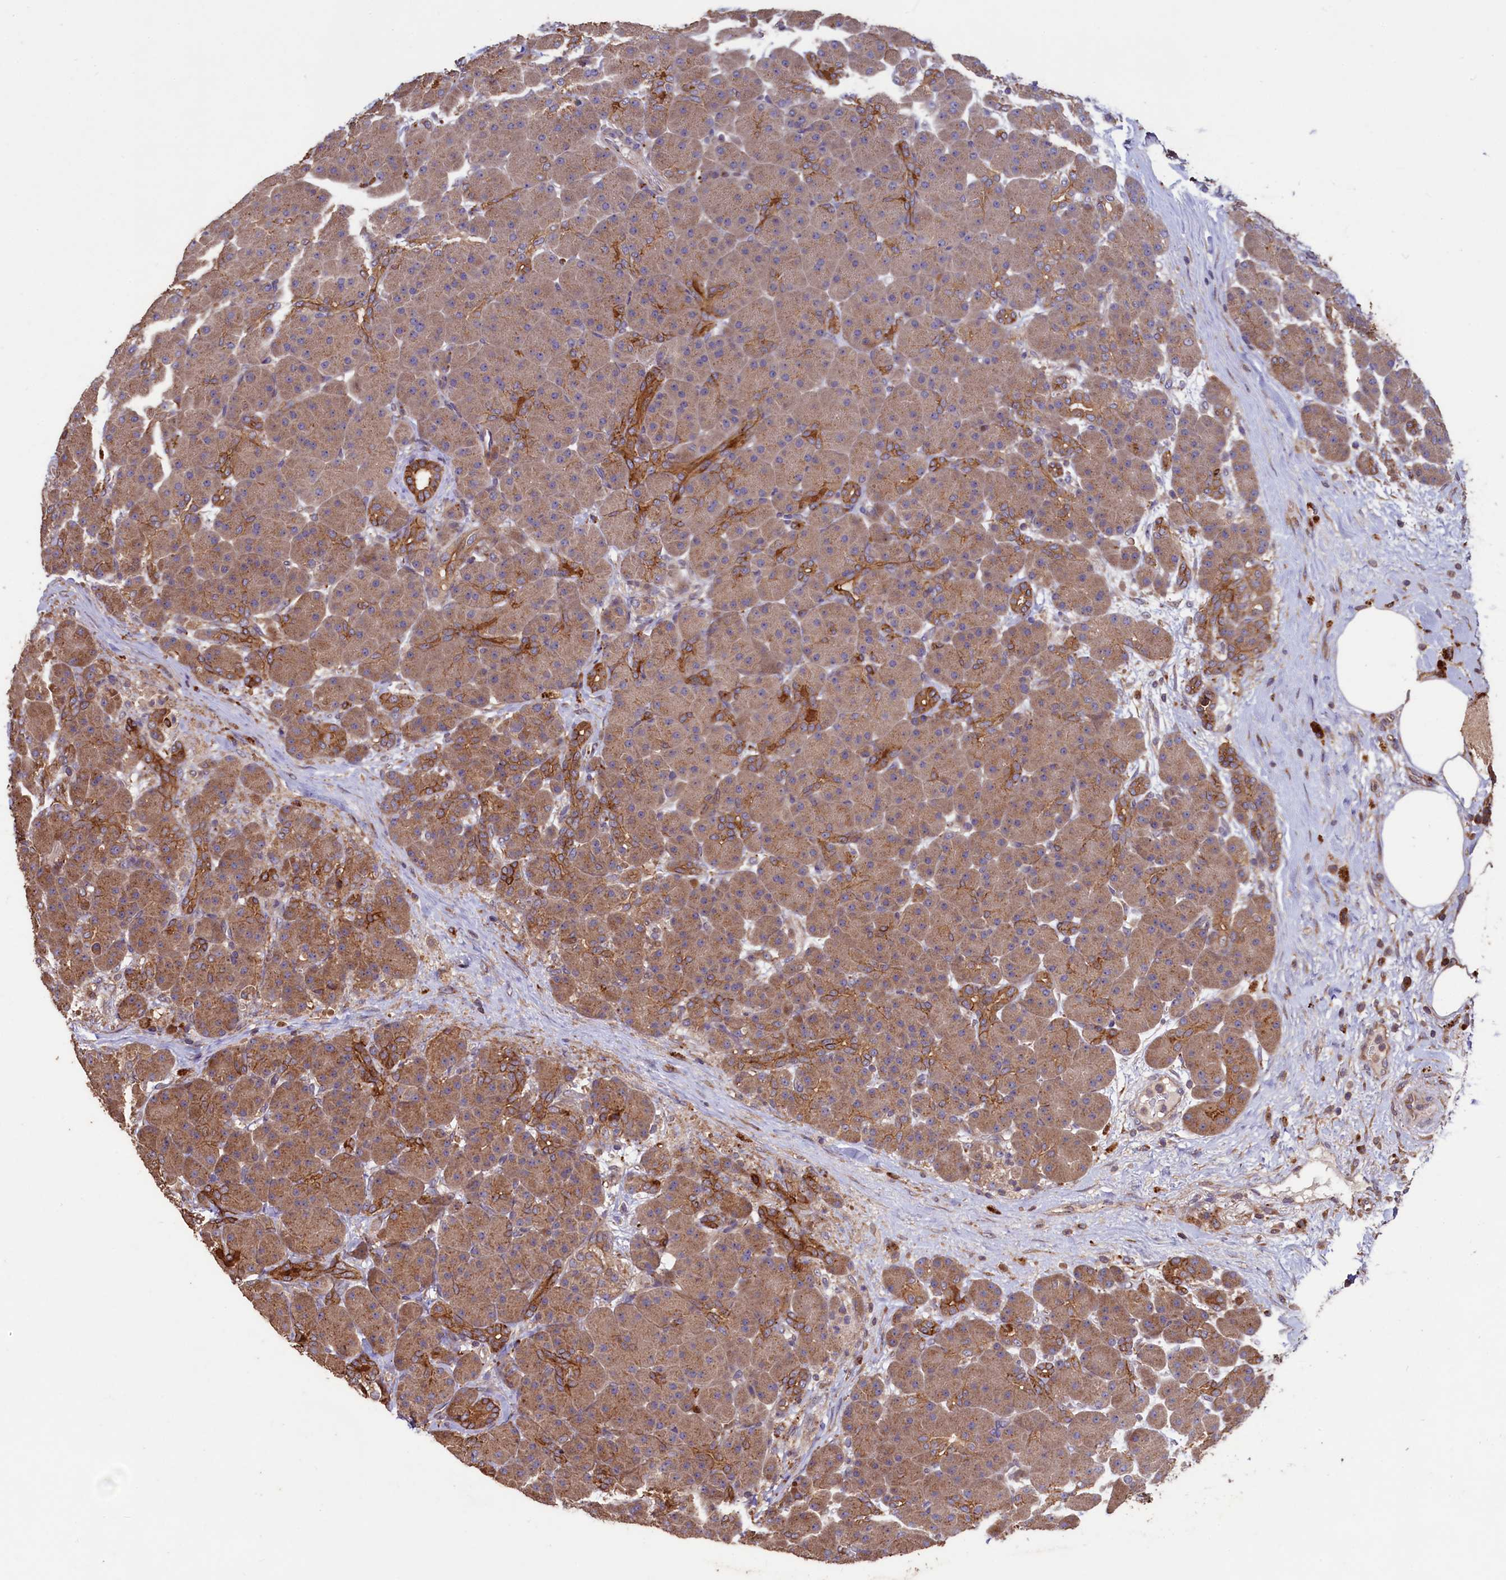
{"staining": {"intensity": "moderate", "quantity": ">75%", "location": "cytoplasmic/membranous"}, "tissue": "pancreas", "cell_type": "Exocrine glandular cells", "image_type": "normal", "snomed": [{"axis": "morphology", "description": "Normal tissue, NOS"}, {"axis": "topography", "description": "Pancreas"}], "caption": "Pancreas stained with DAB immunohistochemistry (IHC) shows medium levels of moderate cytoplasmic/membranous positivity in approximately >75% of exocrine glandular cells. The protein of interest is shown in brown color, while the nuclei are stained blue.", "gene": "TMEM98", "patient": {"sex": "male", "age": 66}}